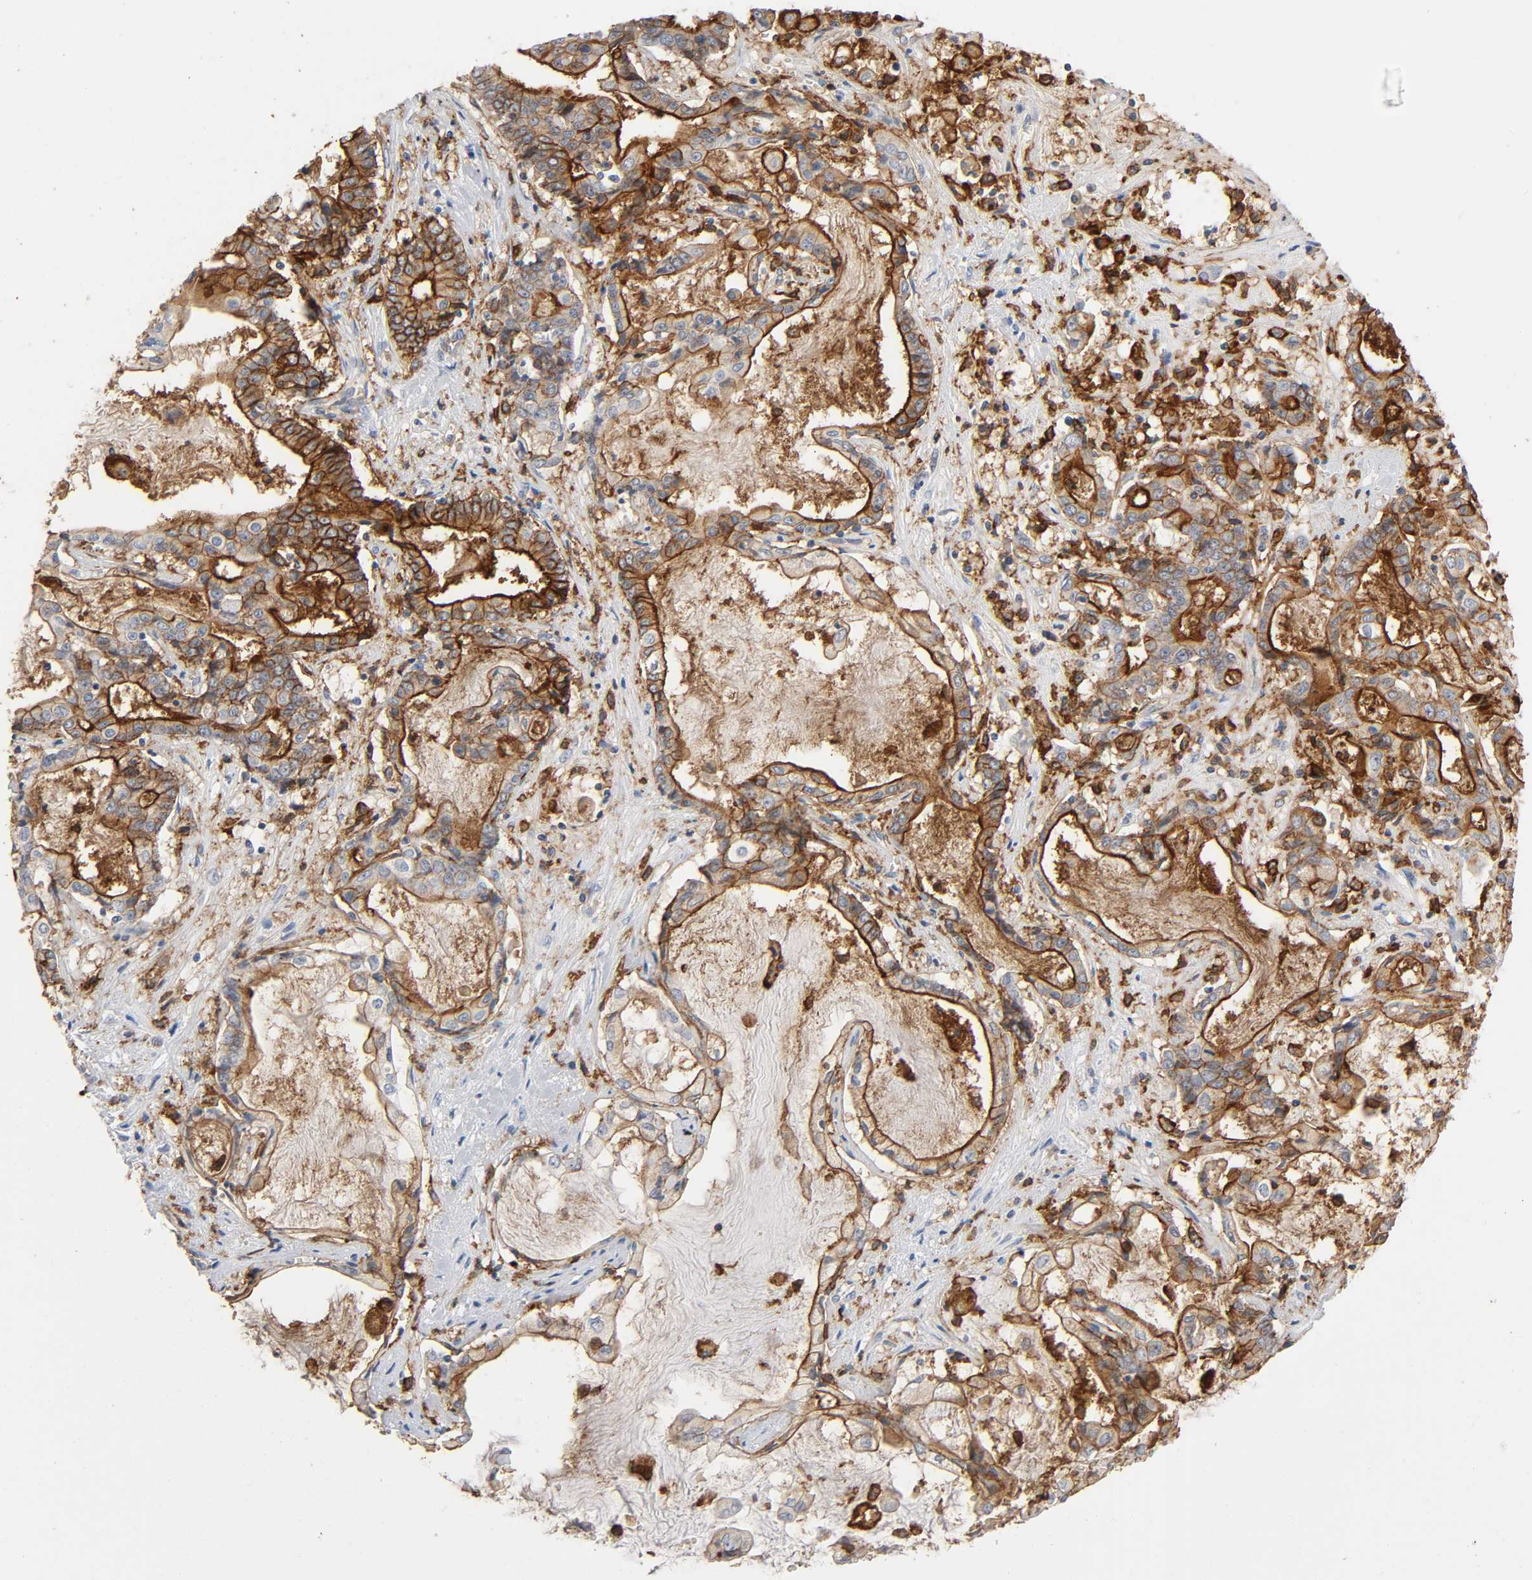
{"staining": {"intensity": "strong", "quantity": "25%-75%", "location": "cytoplasmic/membranous"}, "tissue": "liver cancer", "cell_type": "Tumor cells", "image_type": "cancer", "snomed": [{"axis": "morphology", "description": "Cholangiocarcinoma"}, {"axis": "topography", "description": "Liver"}], "caption": "An immunohistochemistry histopathology image of neoplastic tissue is shown. Protein staining in brown shows strong cytoplasmic/membranous positivity in liver cholangiocarcinoma within tumor cells.", "gene": "LYN", "patient": {"sex": "male", "age": 57}}